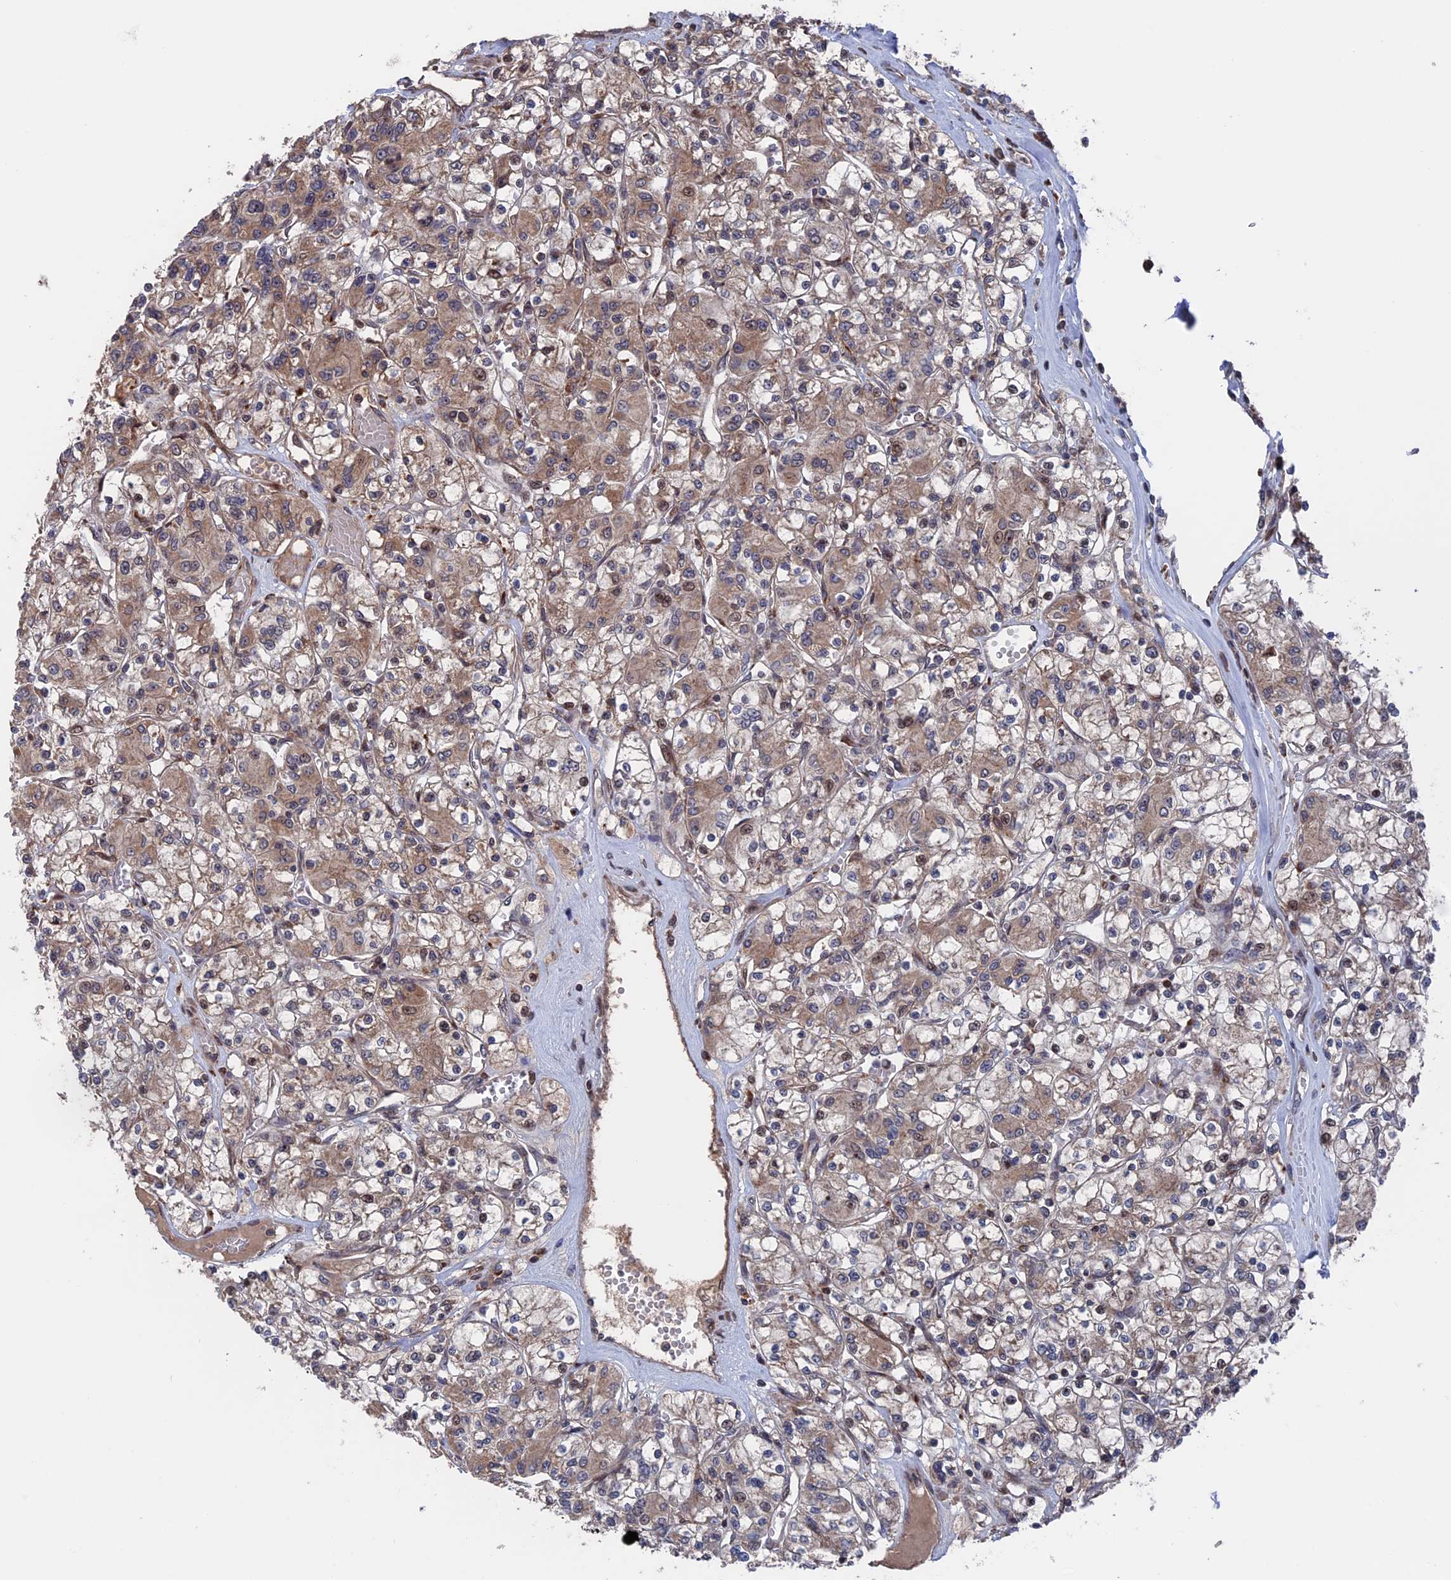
{"staining": {"intensity": "weak", "quantity": ">75%", "location": "cytoplasmic/membranous"}, "tissue": "renal cancer", "cell_type": "Tumor cells", "image_type": "cancer", "snomed": [{"axis": "morphology", "description": "Adenocarcinoma, NOS"}, {"axis": "topography", "description": "Kidney"}], "caption": "A brown stain highlights weak cytoplasmic/membranous staining of a protein in renal cancer (adenocarcinoma) tumor cells. The protein is shown in brown color, while the nuclei are stained blue.", "gene": "PLA2G15", "patient": {"sex": "female", "age": 59}}